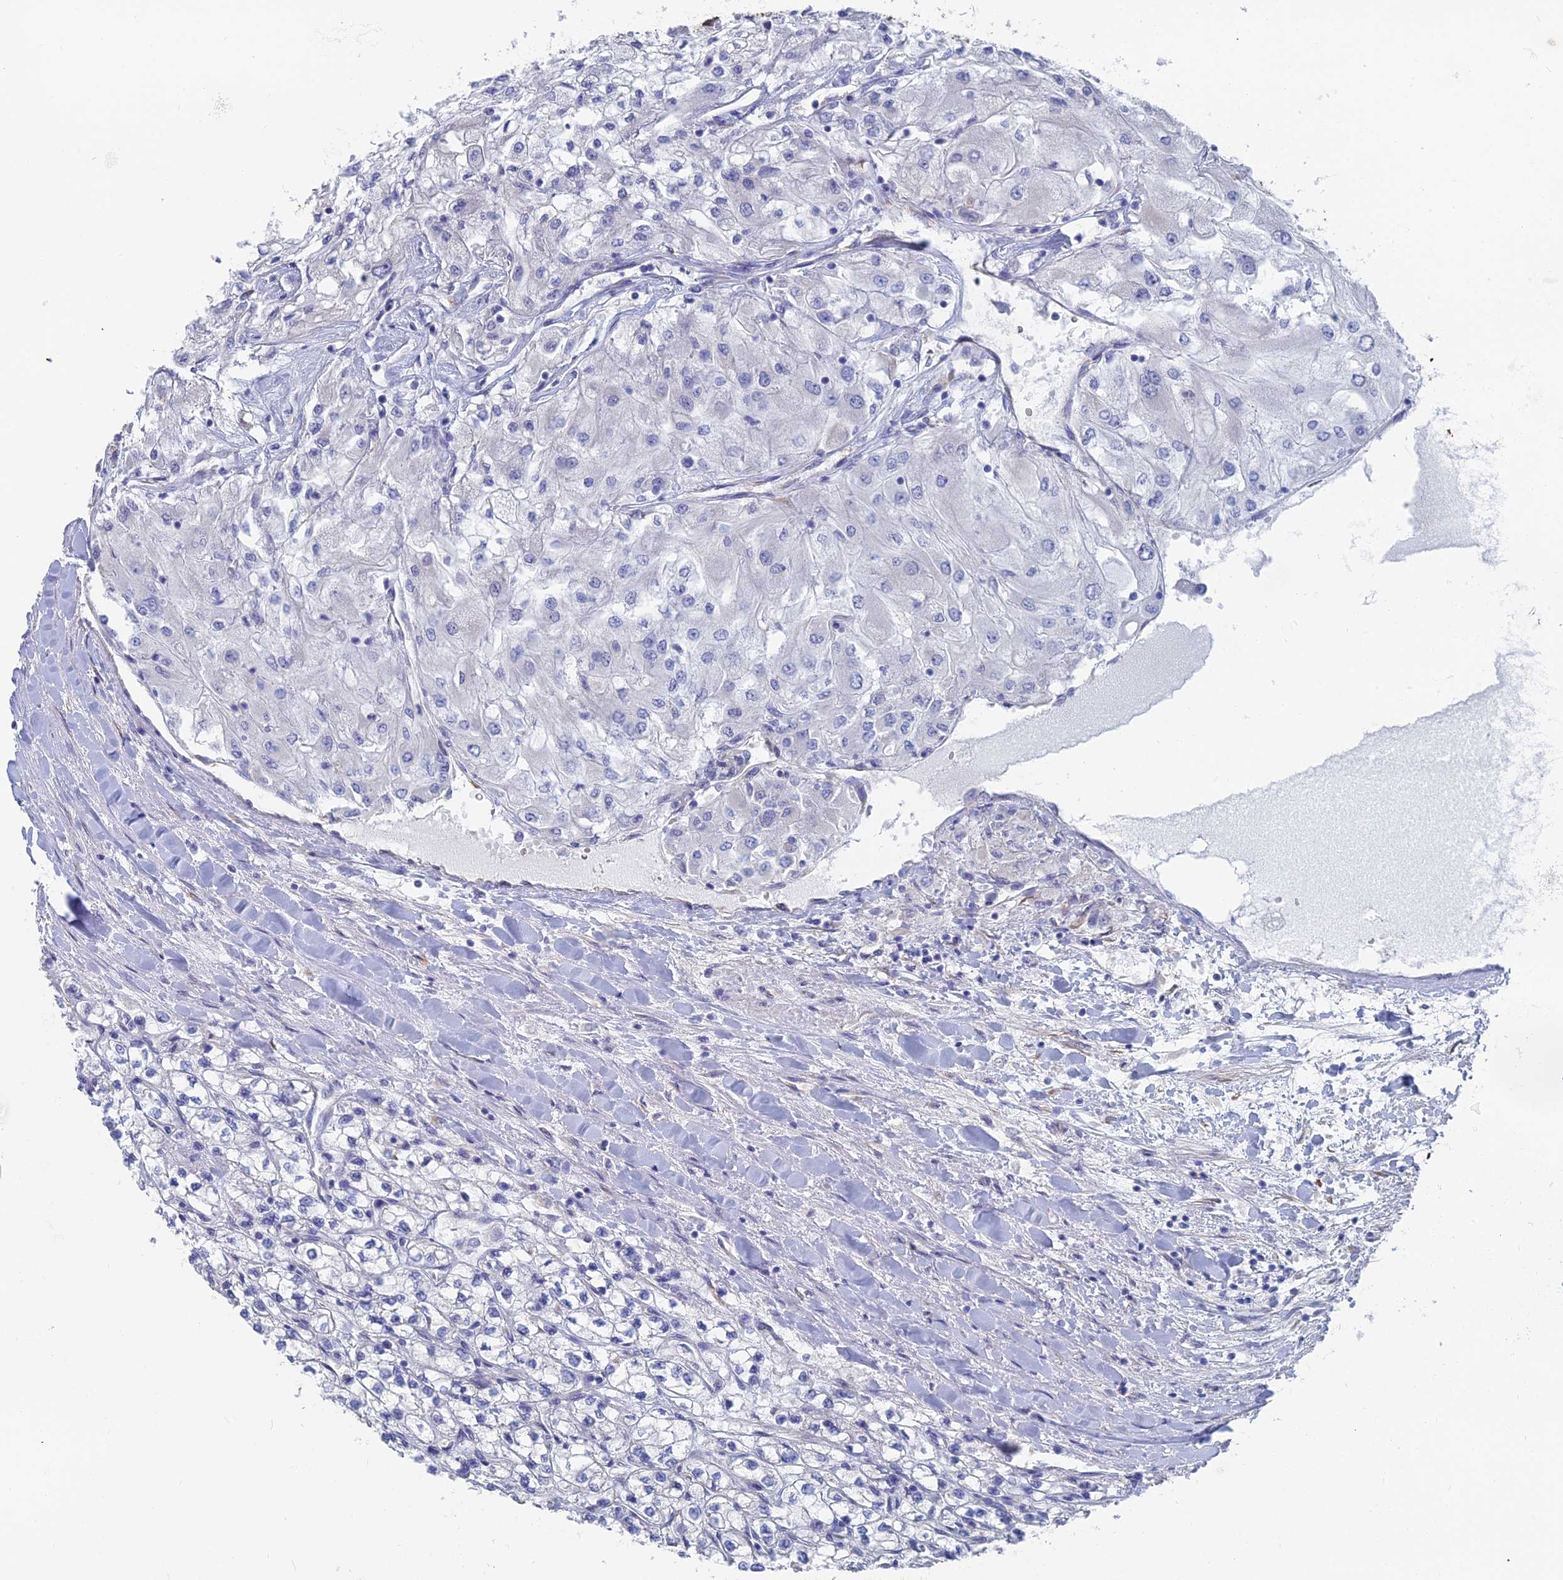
{"staining": {"intensity": "negative", "quantity": "none", "location": "none"}, "tissue": "renal cancer", "cell_type": "Tumor cells", "image_type": "cancer", "snomed": [{"axis": "morphology", "description": "Adenocarcinoma, NOS"}, {"axis": "topography", "description": "Kidney"}], "caption": "This is a histopathology image of immunohistochemistry (IHC) staining of renal adenocarcinoma, which shows no expression in tumor cells.", "gene": "TNNT3", "patient": {"sex": "male", "age": 80}}